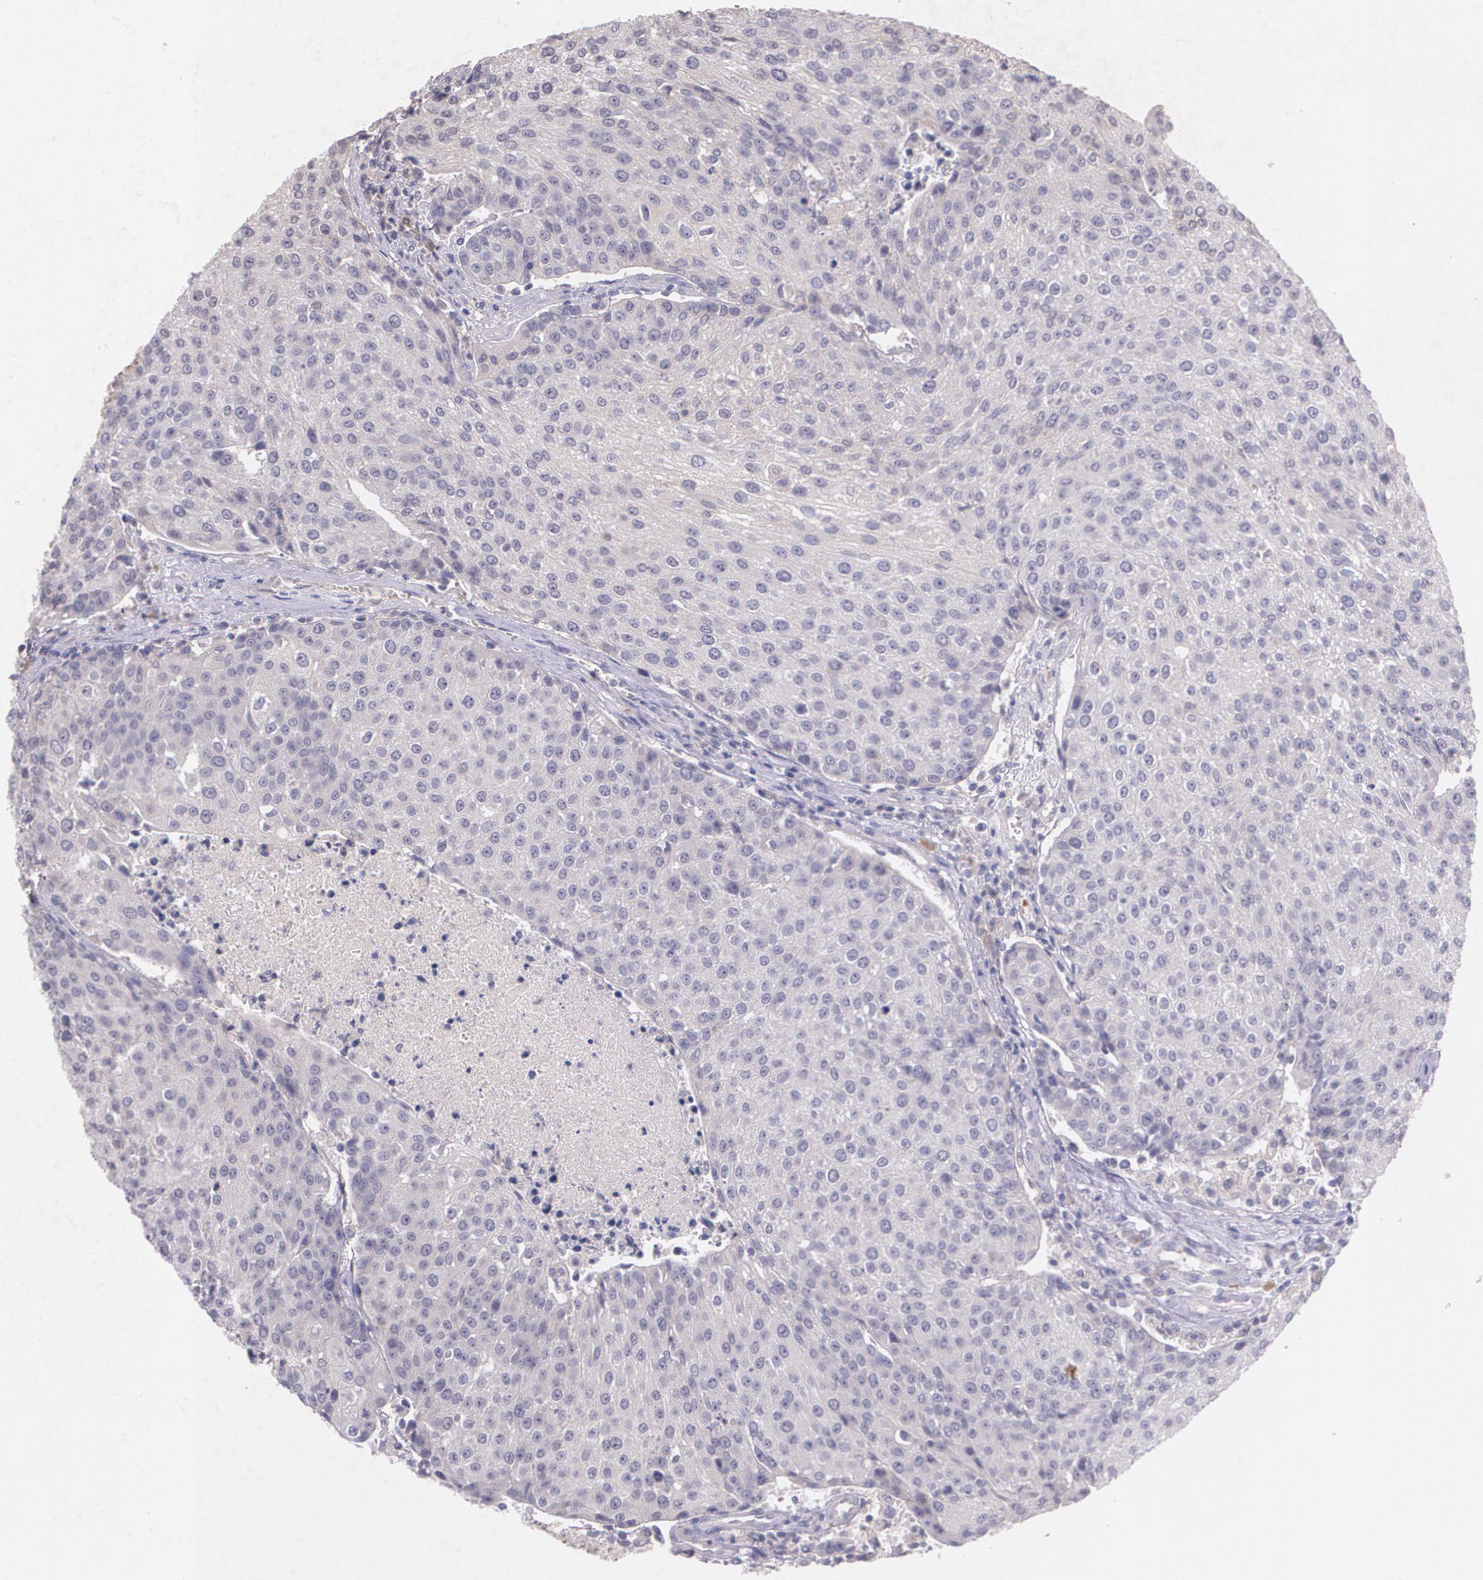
{"staining": {"intensity": "weak", "quantity": ">75%", "location": "cytoplasmic/membranous"}, "tissue": "urothelial cancer", "cell_type": "Tumor cells", "image_type": "cancer", "snomed": [{"axis": "morphology", "description": "Urothelial carcinoma, High grade"}, {"axis": "topography", "description": "Urinary bladder"}], "caption": "An image of urothelial cancer stained for a protein displays weak cytoplasmic/membranous brown staining in tumor cells.", "gene": "TM4SF1", "patient": {"sex": "female", "age": 85}}